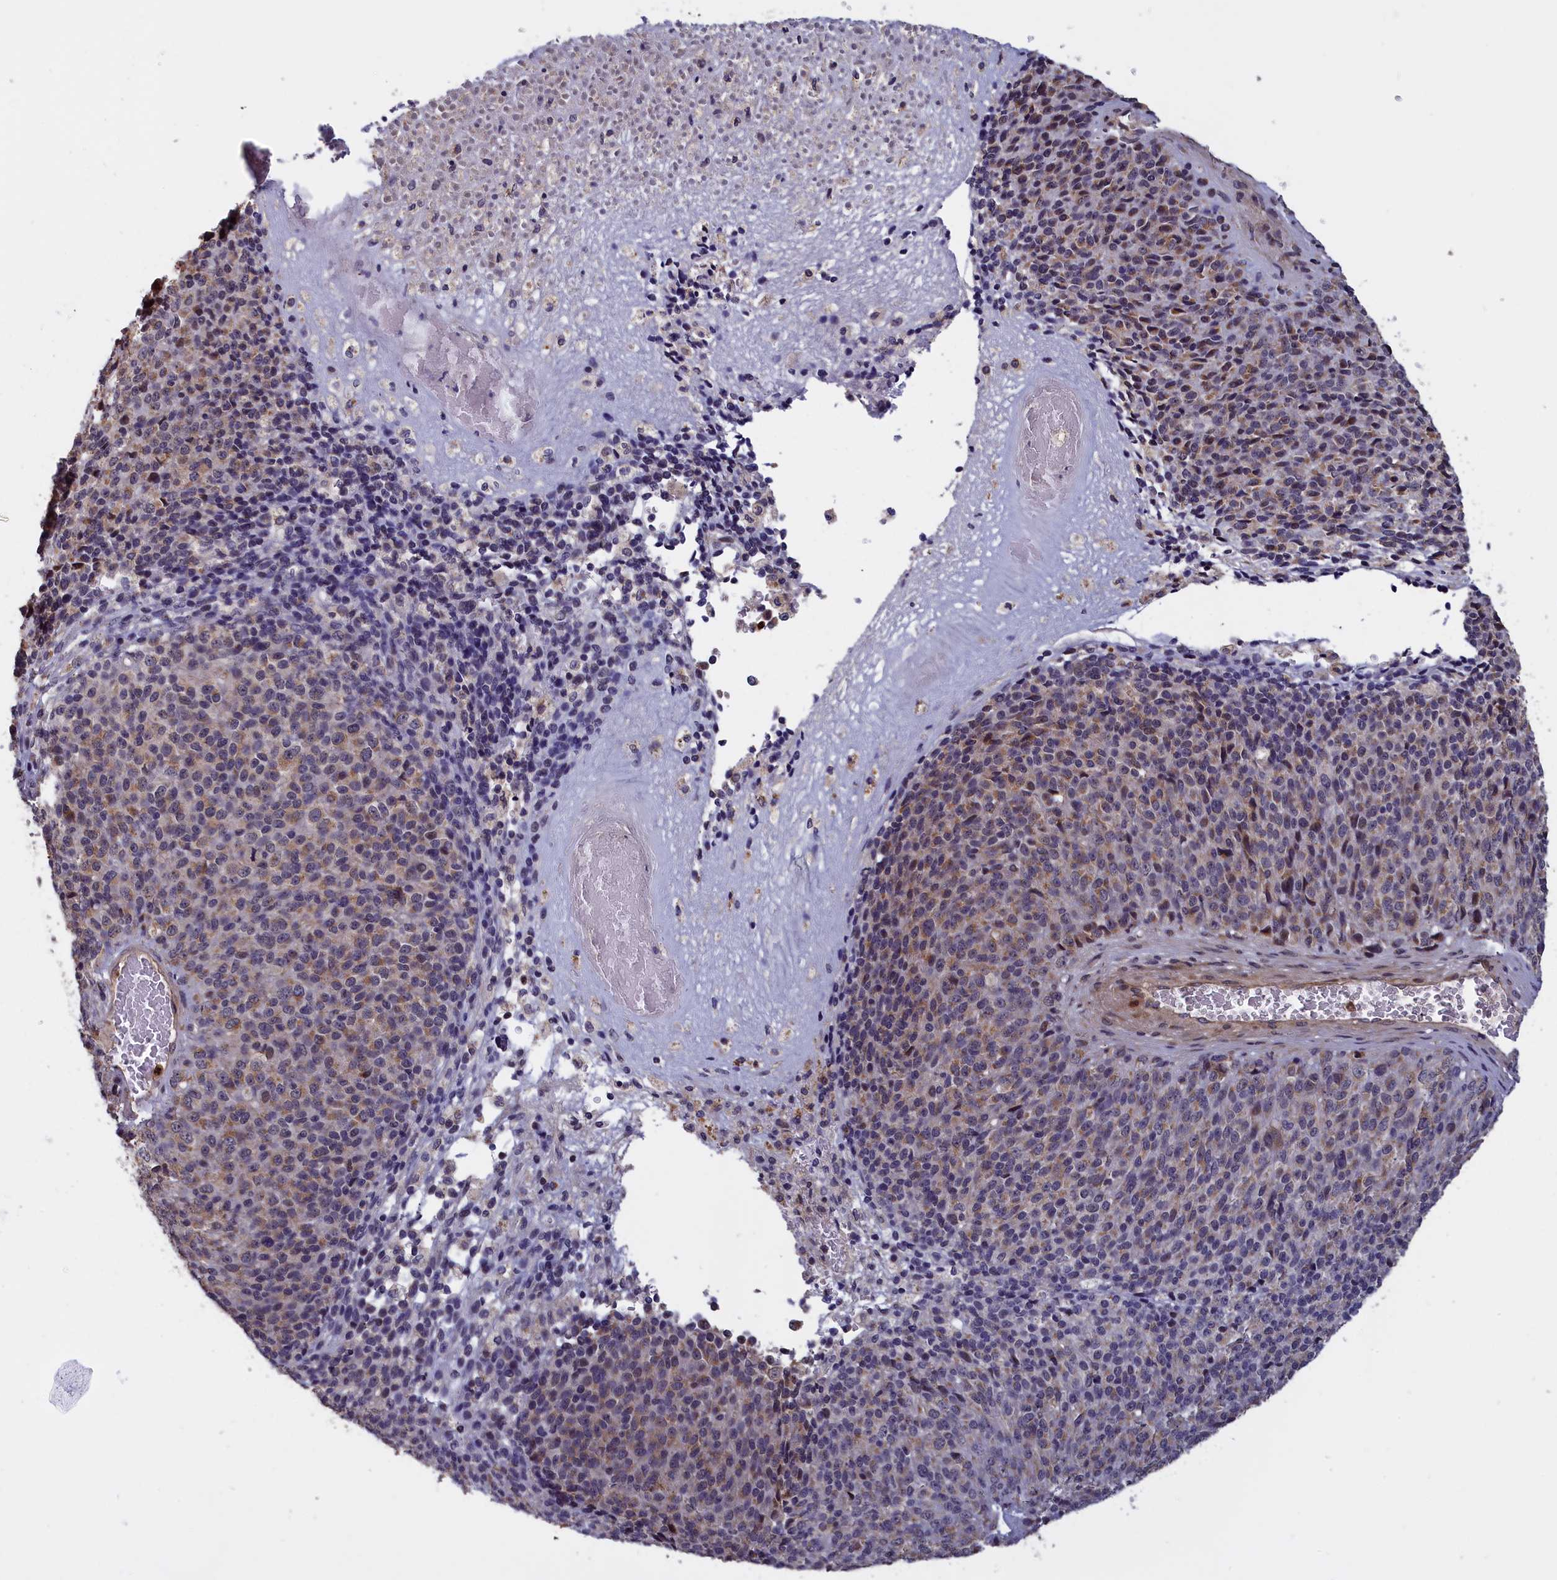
{"staining": {"intensity": "moderate", "quantity": "25%-75%", "location": "cytoplasmic/membranous"}, "tissue": "melanoma", "cell_type": "Tumor cells", "image_type": "cancer", "snomed": [{"axis": "morphology", "description": "Malignant melanoma, Metastatic site"}, {"axis": "topography", "description": "Brain"}], "caption": "Protein analysis of melanoma tissue demonstrates moderate cytoplasmic/membranous expression in about 25%-75% of tumor cells. (Stains: DAB in brown, nuclei in blue, Microscopy: brightfield microscopy at high magnification).", "gene": "EPB41L4B", "patient": {"sex": "female", "age": 56}}